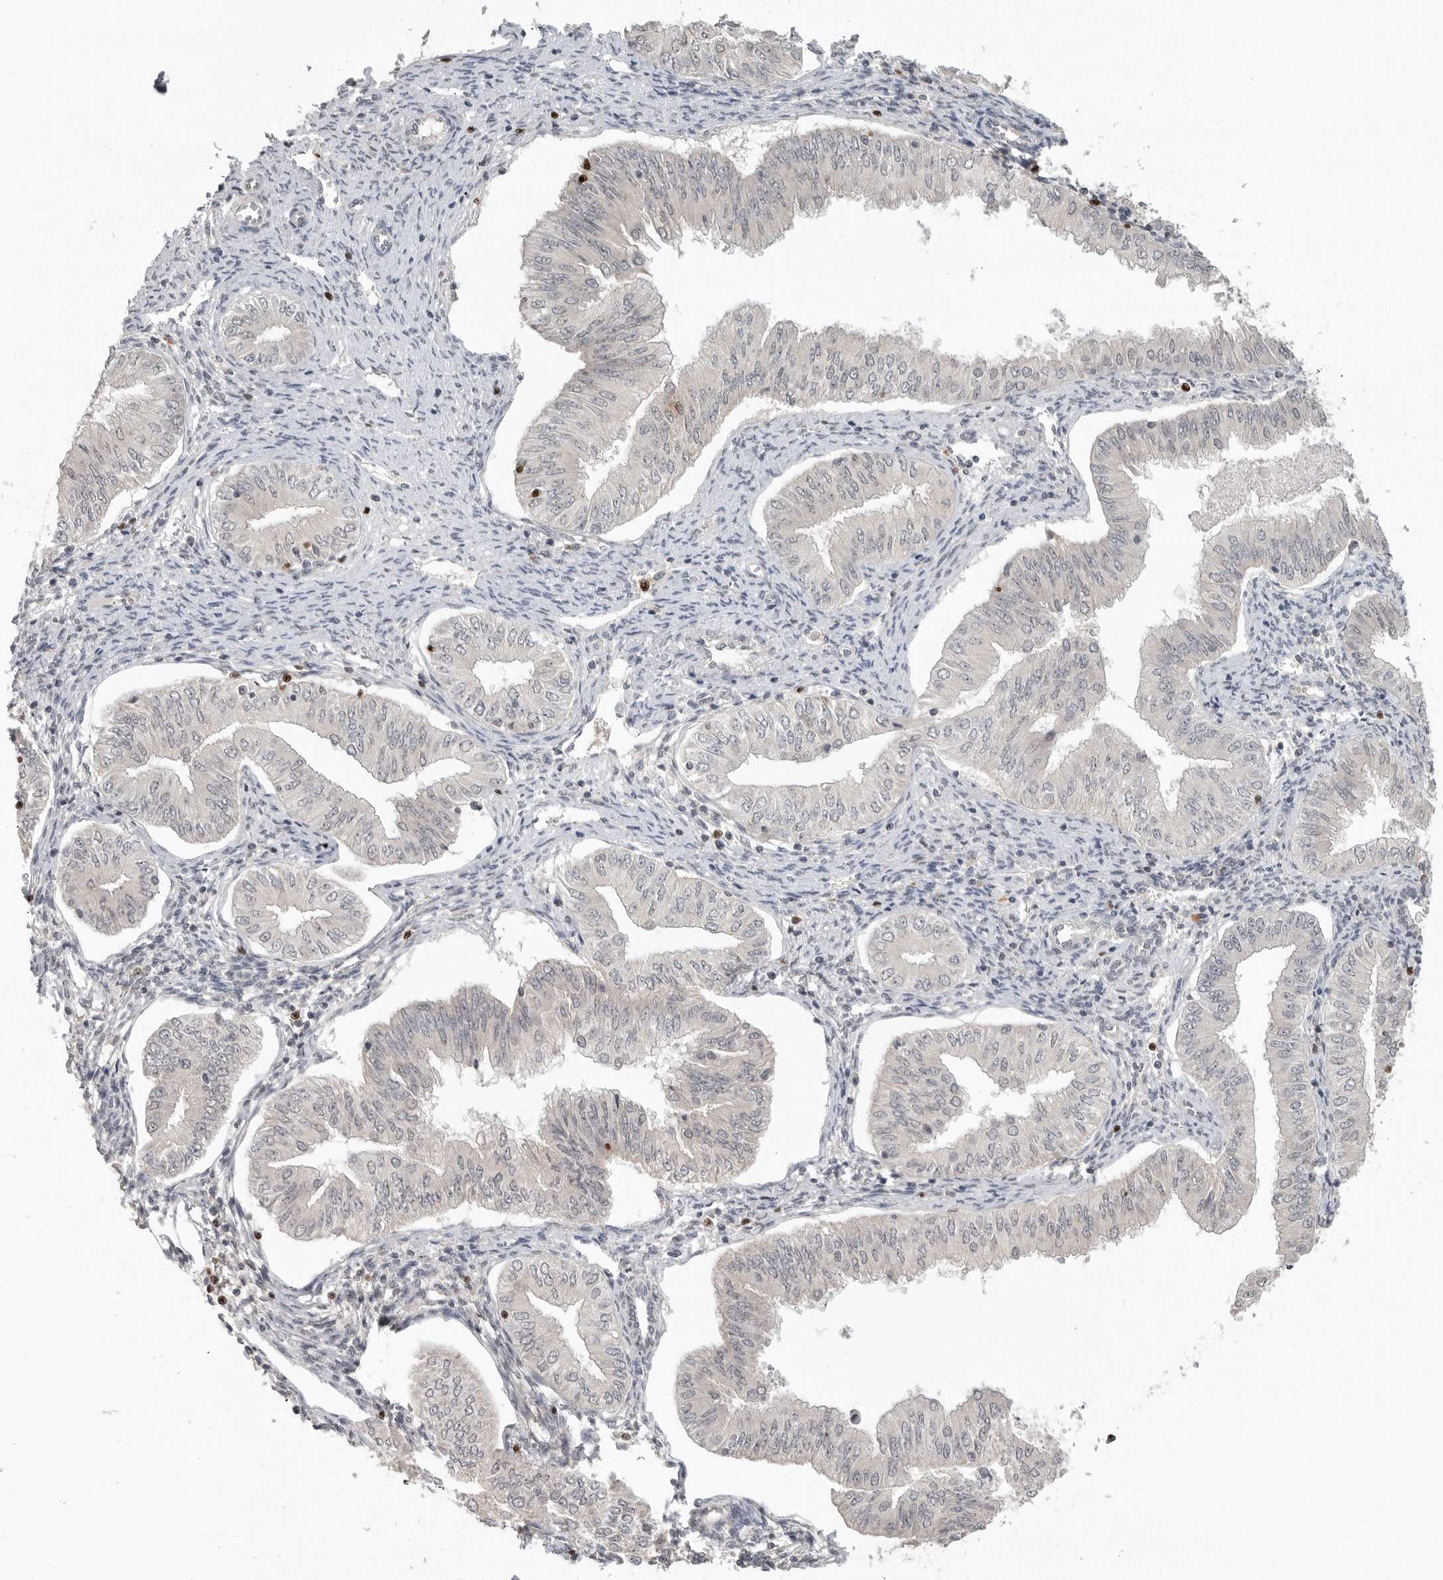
{"staining": {"intensity": "negative", "quantity": "none", "location": "none"}, "tissue": "endometrial cancer", "cell_type": "Tumor cells", "image_type": "cancer", "snomed": [{"axis": "morphology", "description": "Normal tissue, NOS"}, {"axis": "morphology", "description": "Adenocarcinoma, NOS"}, {"axis": "topography", "description": "Endometrium"}], "caption": "Immunohistochemistry histopathology image of neoplastic tissue: endometrial adenocarcinoma stained with DAB reveals no significant protein expression in tumor cells.", "gene": "FOXP3", "patient": {"sex": "female", "age": 53}}